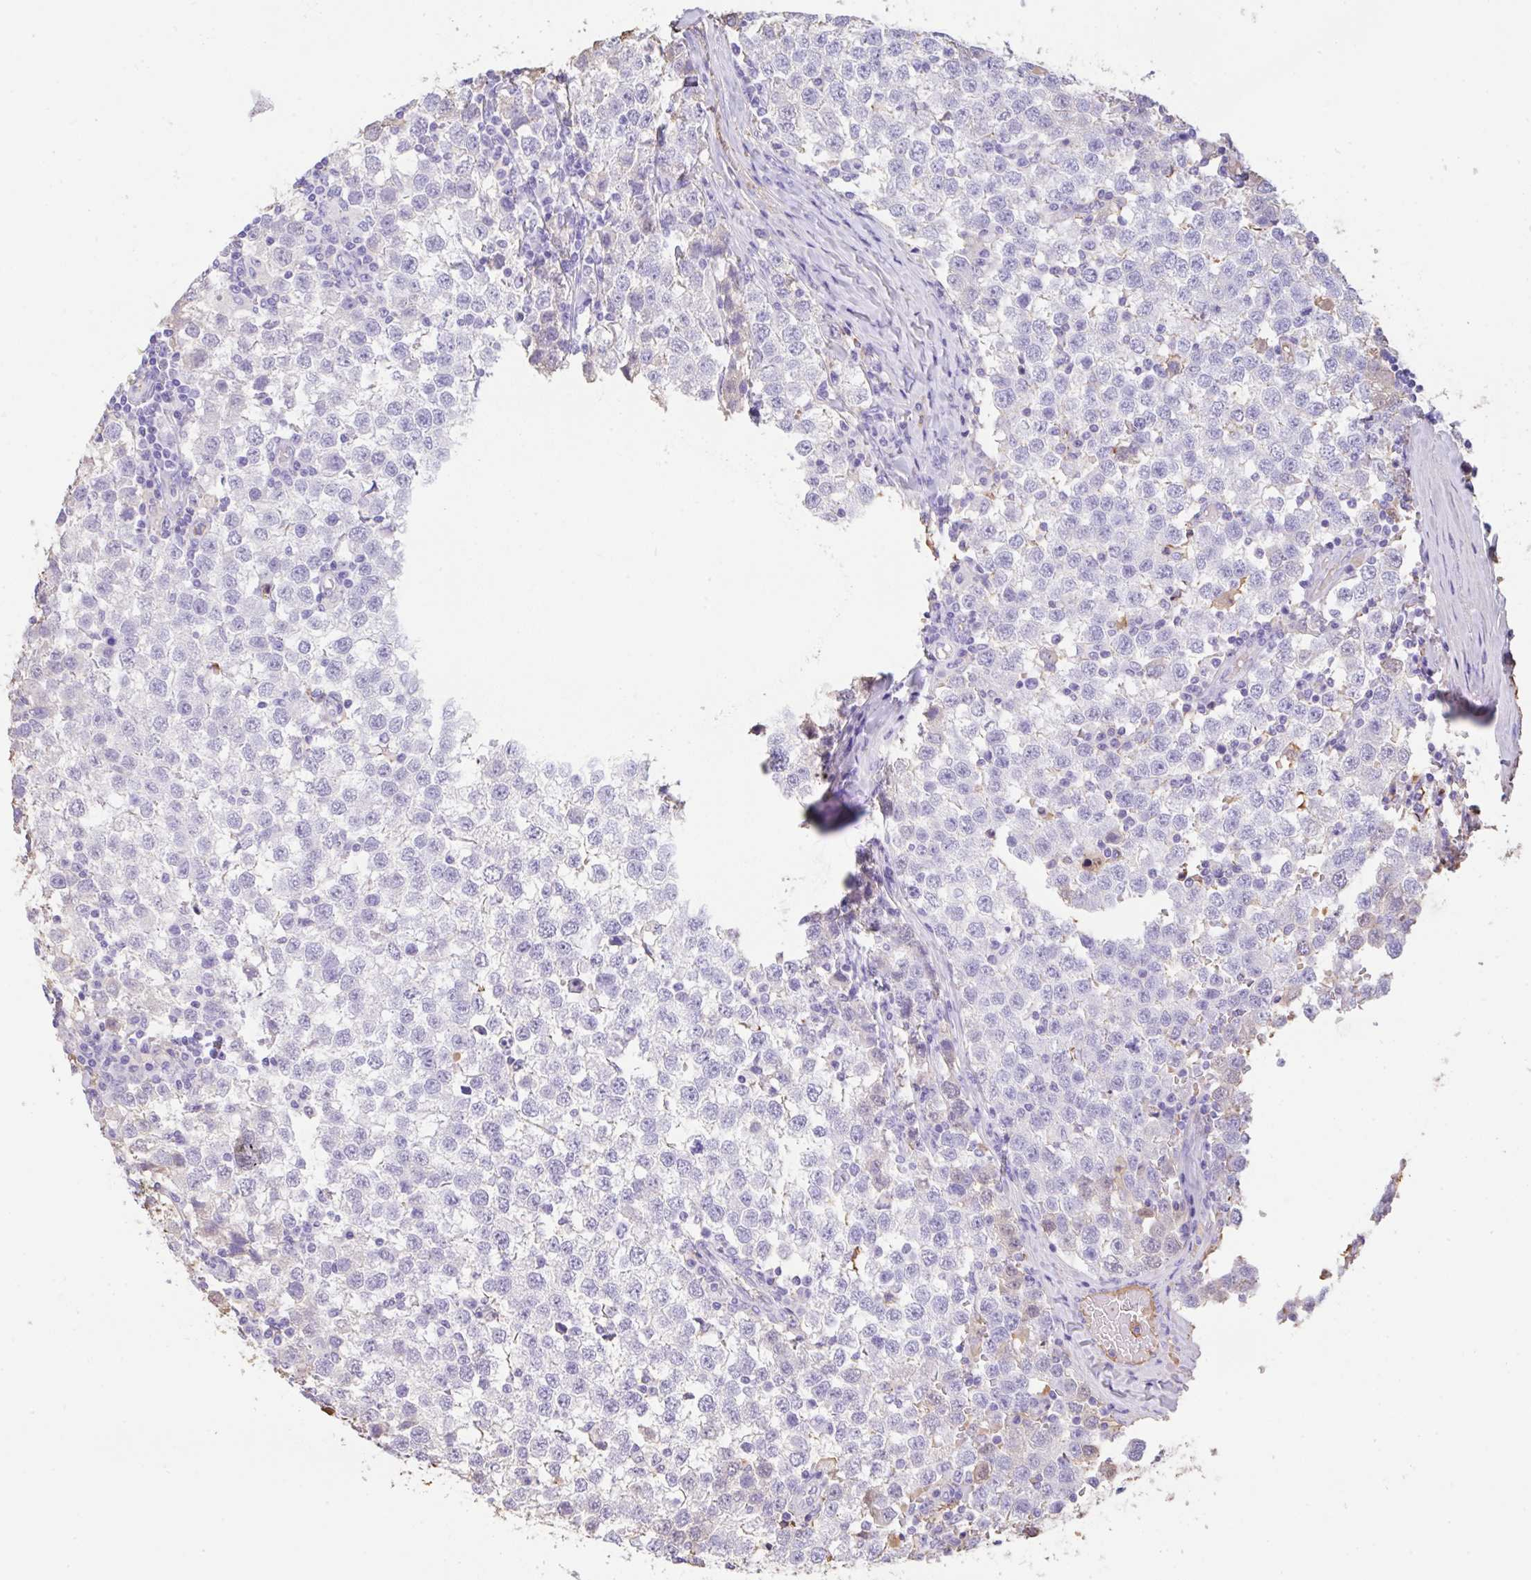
{"staining": {"intensity": "negative", "quantity": "none", "location": "none"}, "tissue": "testis cancer", "cell_type": "Tumor cells", "image_type": "cancer", "snomed": [{"axis": "morphology", "description": "Seminoma, NOS"}, {"axis": "topography", "description": "Testis"}], "caption": "Tumor cells show no significant expression in testis seminoma.", "gene": "HOXC12", "patient": {"sex": "male", "age": 34}}